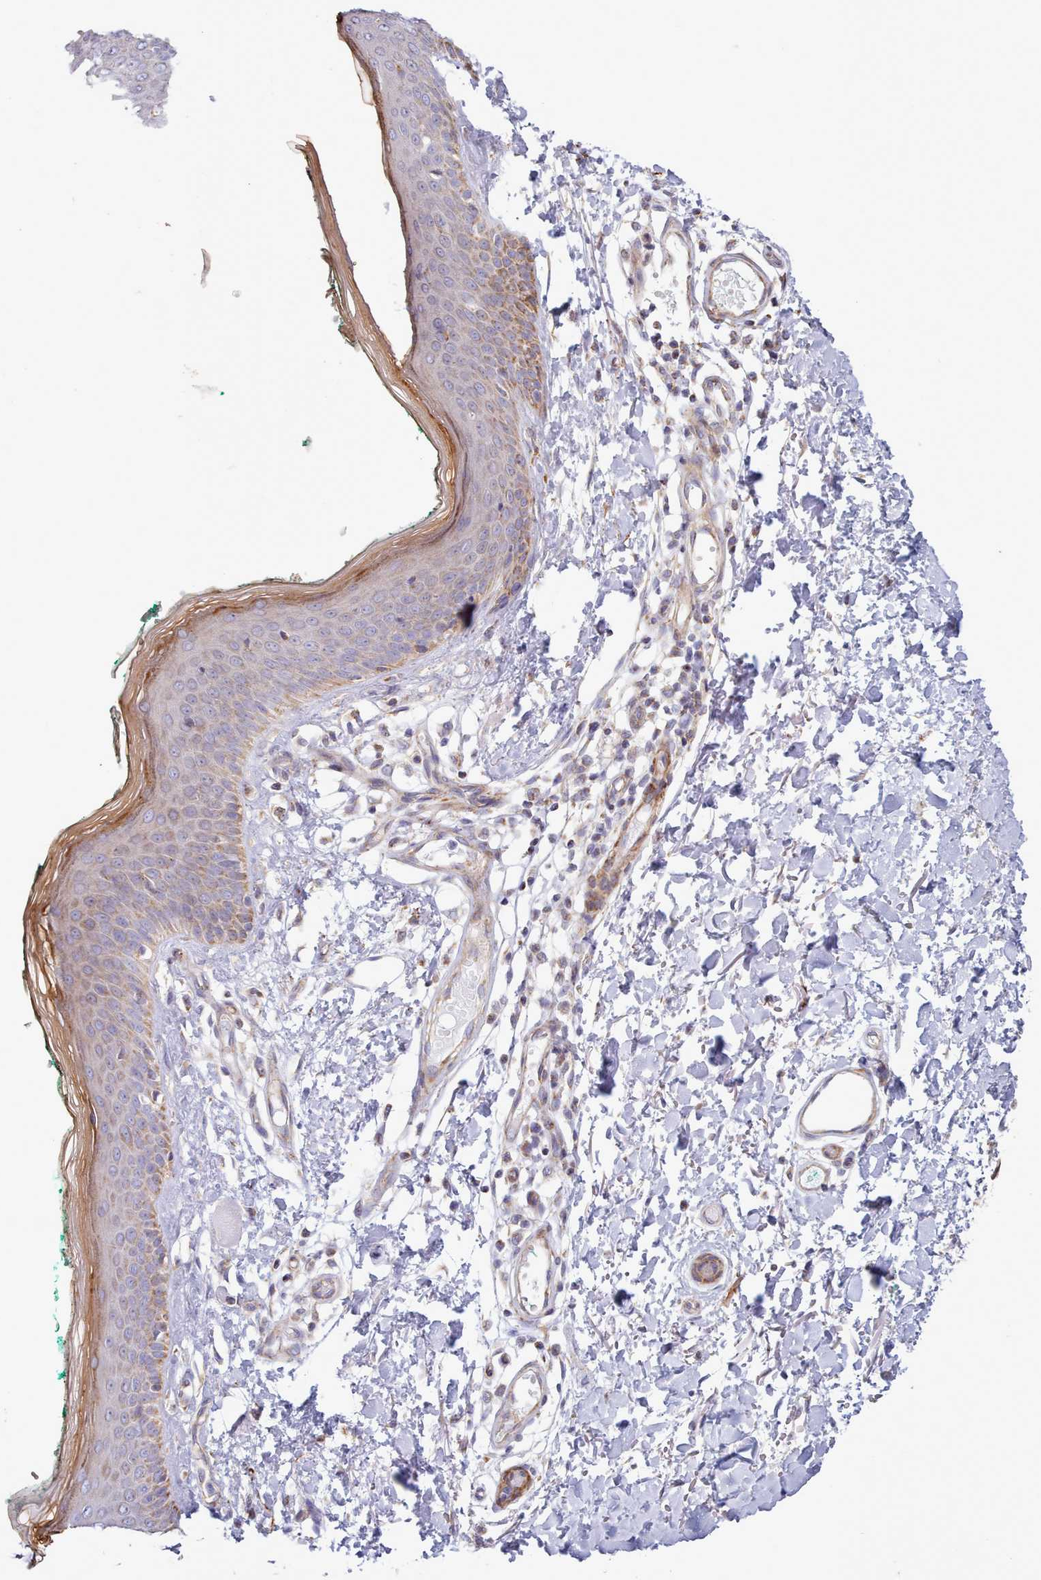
{"staining": {"intensity": "weak", "quantity": ">75%", "location": "cytoplasmic/membranous"}, "tissue": "skin", "cell_type": "Fibroblasts", "image_type": "normal", "snomed": [{"axis": "morphology", "description": "Normal tissue, NOS"}, {"axis": "morphology", "description": "Malignant melanoma, NOS"}, {"axis": "topography", "description": "Skin"}], "caption": "This micrograph demonstrates IHC staining of benign human skin, with low weak cytoplasmic/membranous staining in approximately >75% of fibroblasts.", "gene": "MRPL21", "patient": {"sex": "male", "age": 62}}